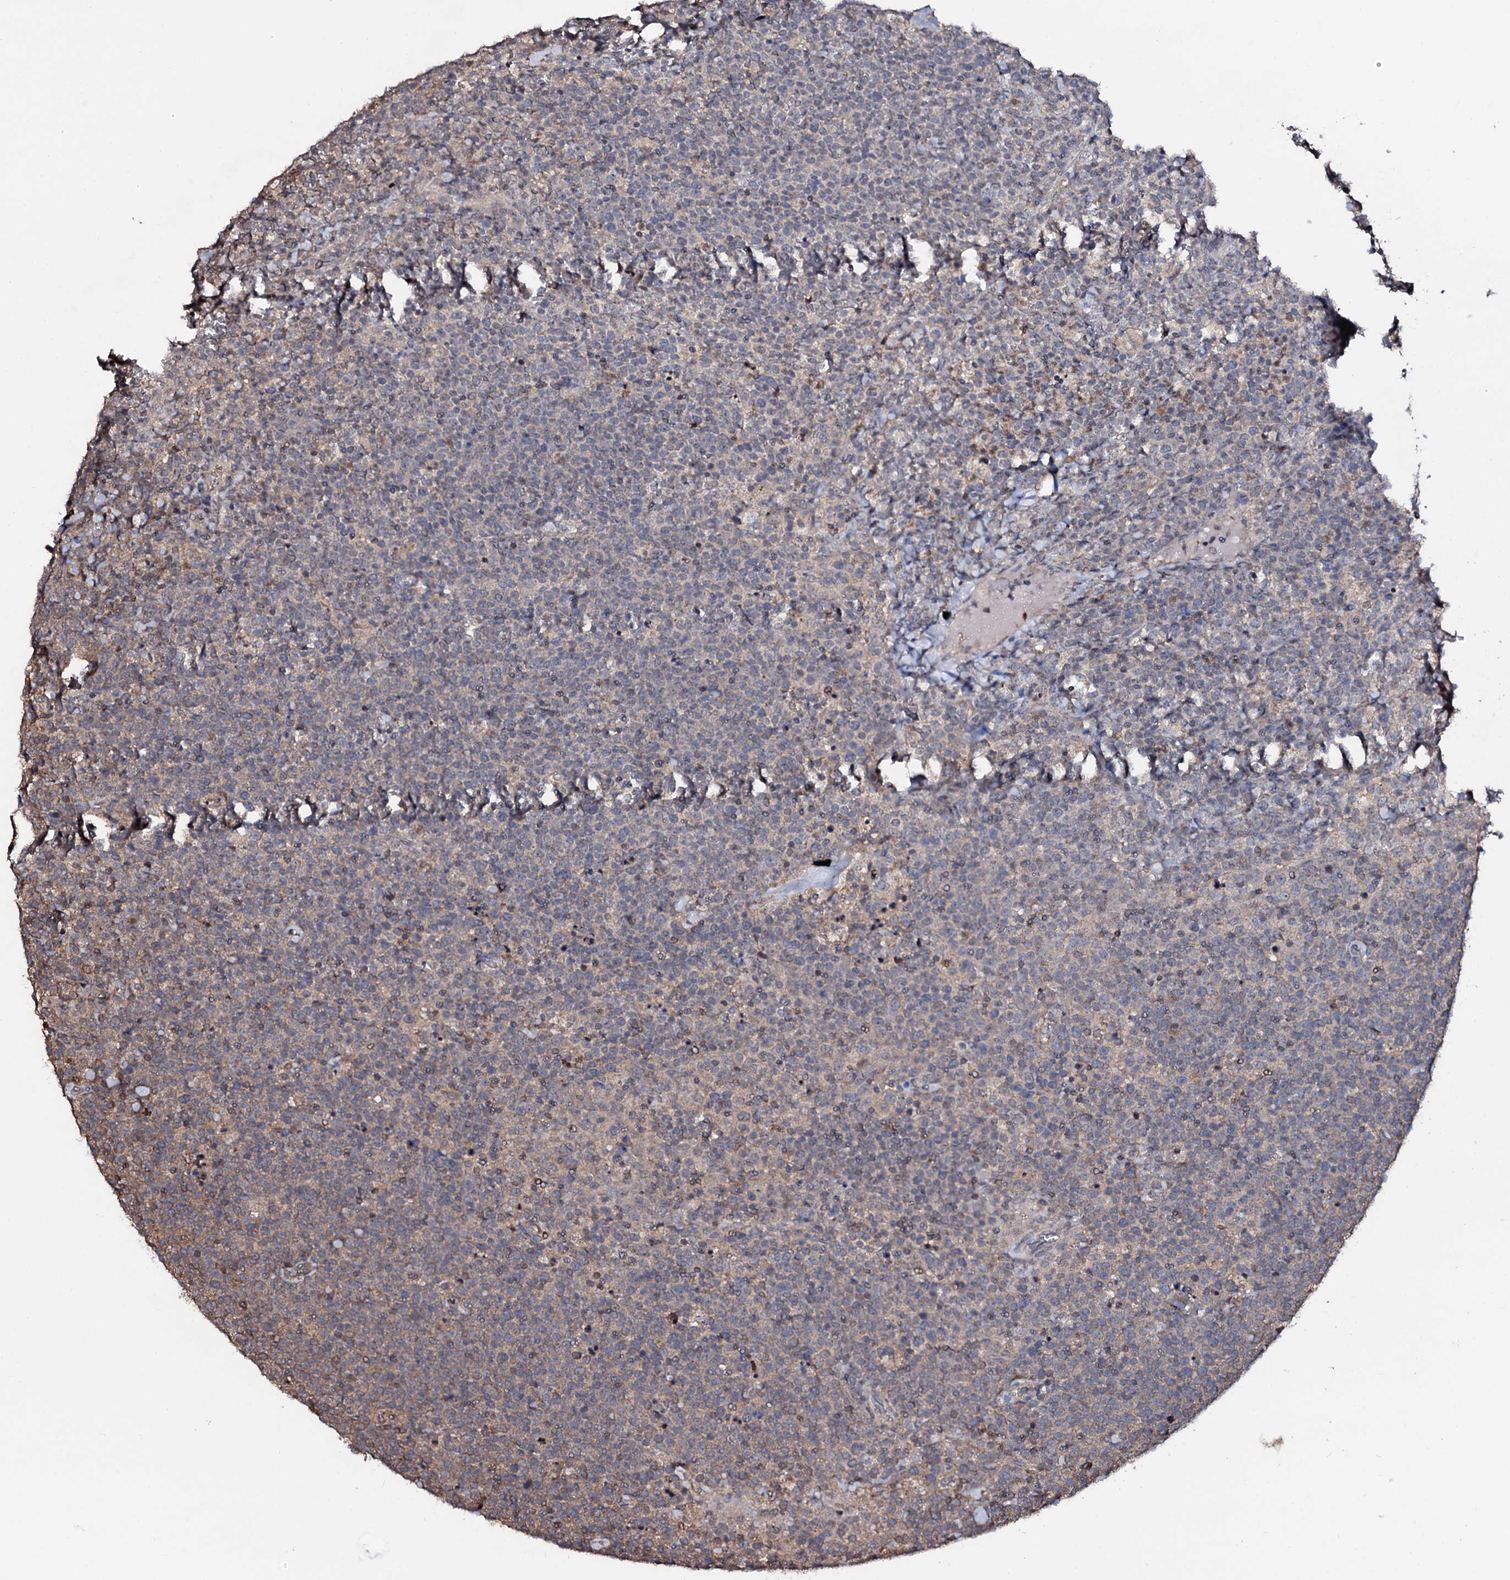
{"staining": {"intensity": "negative", "quantity": "none", "location": "none"}, "tissue": "lymphoma", "cell_type": "Tumor cells", "image_type": "cancer", "snomed": [{"axis": "morphology", "description": "Malignant lymphoma, non-Hodgkin's type, High grade"}, {"axis": "topography", "description": "Lymph node"}], "caption": "Tumor cells are negative for brown protein staining in high-grade malignant lymphoma, non-Hodgkin's type.", "gene": "COG6", "patient": {"sex": "male", "age": 61}}